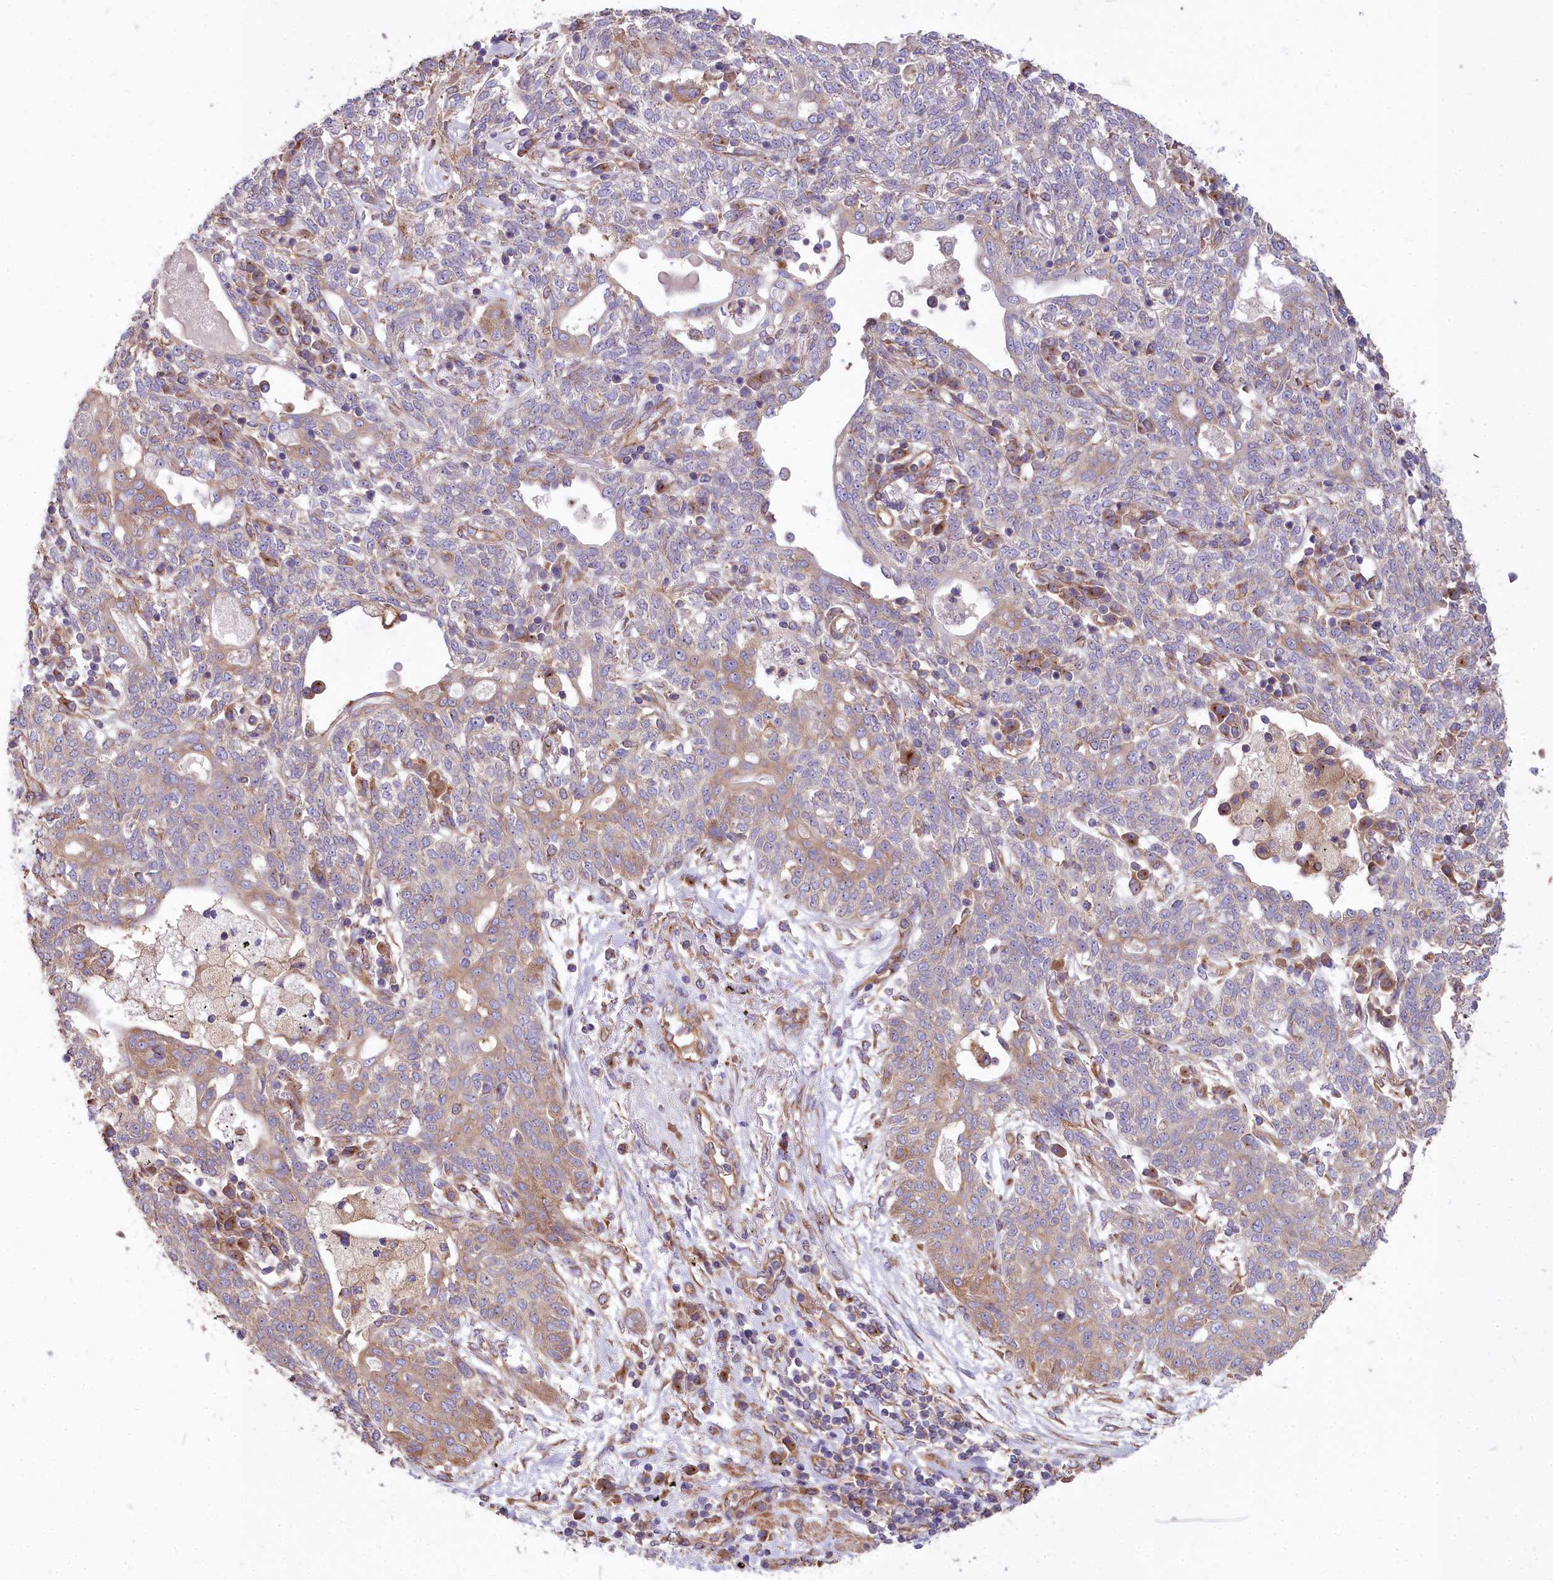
{"staining": {"intensity": "weak", "quantity": "25%-75%", "location": "cytoplasmic/membranous"}, "tissue": "lung cancer", "cell_type": "Tumor cells", "image_type": "cancer", "snomed": [{"axis": "morphology", "description": "Squamous cell carcinoma, NOS"}, {"axis": "topography", "description": "Lung"}], "caption": "Lung cancer stained with DAB (3,3'-diaminobenzidine) immunohistochemistry (IHC) reveals low levels of weak cytoplasmic/membranous expression in approximately 25%-75% of tumor cells.", "gene": "DCTN3", "patient": {"sex": "female", "age": 70}}